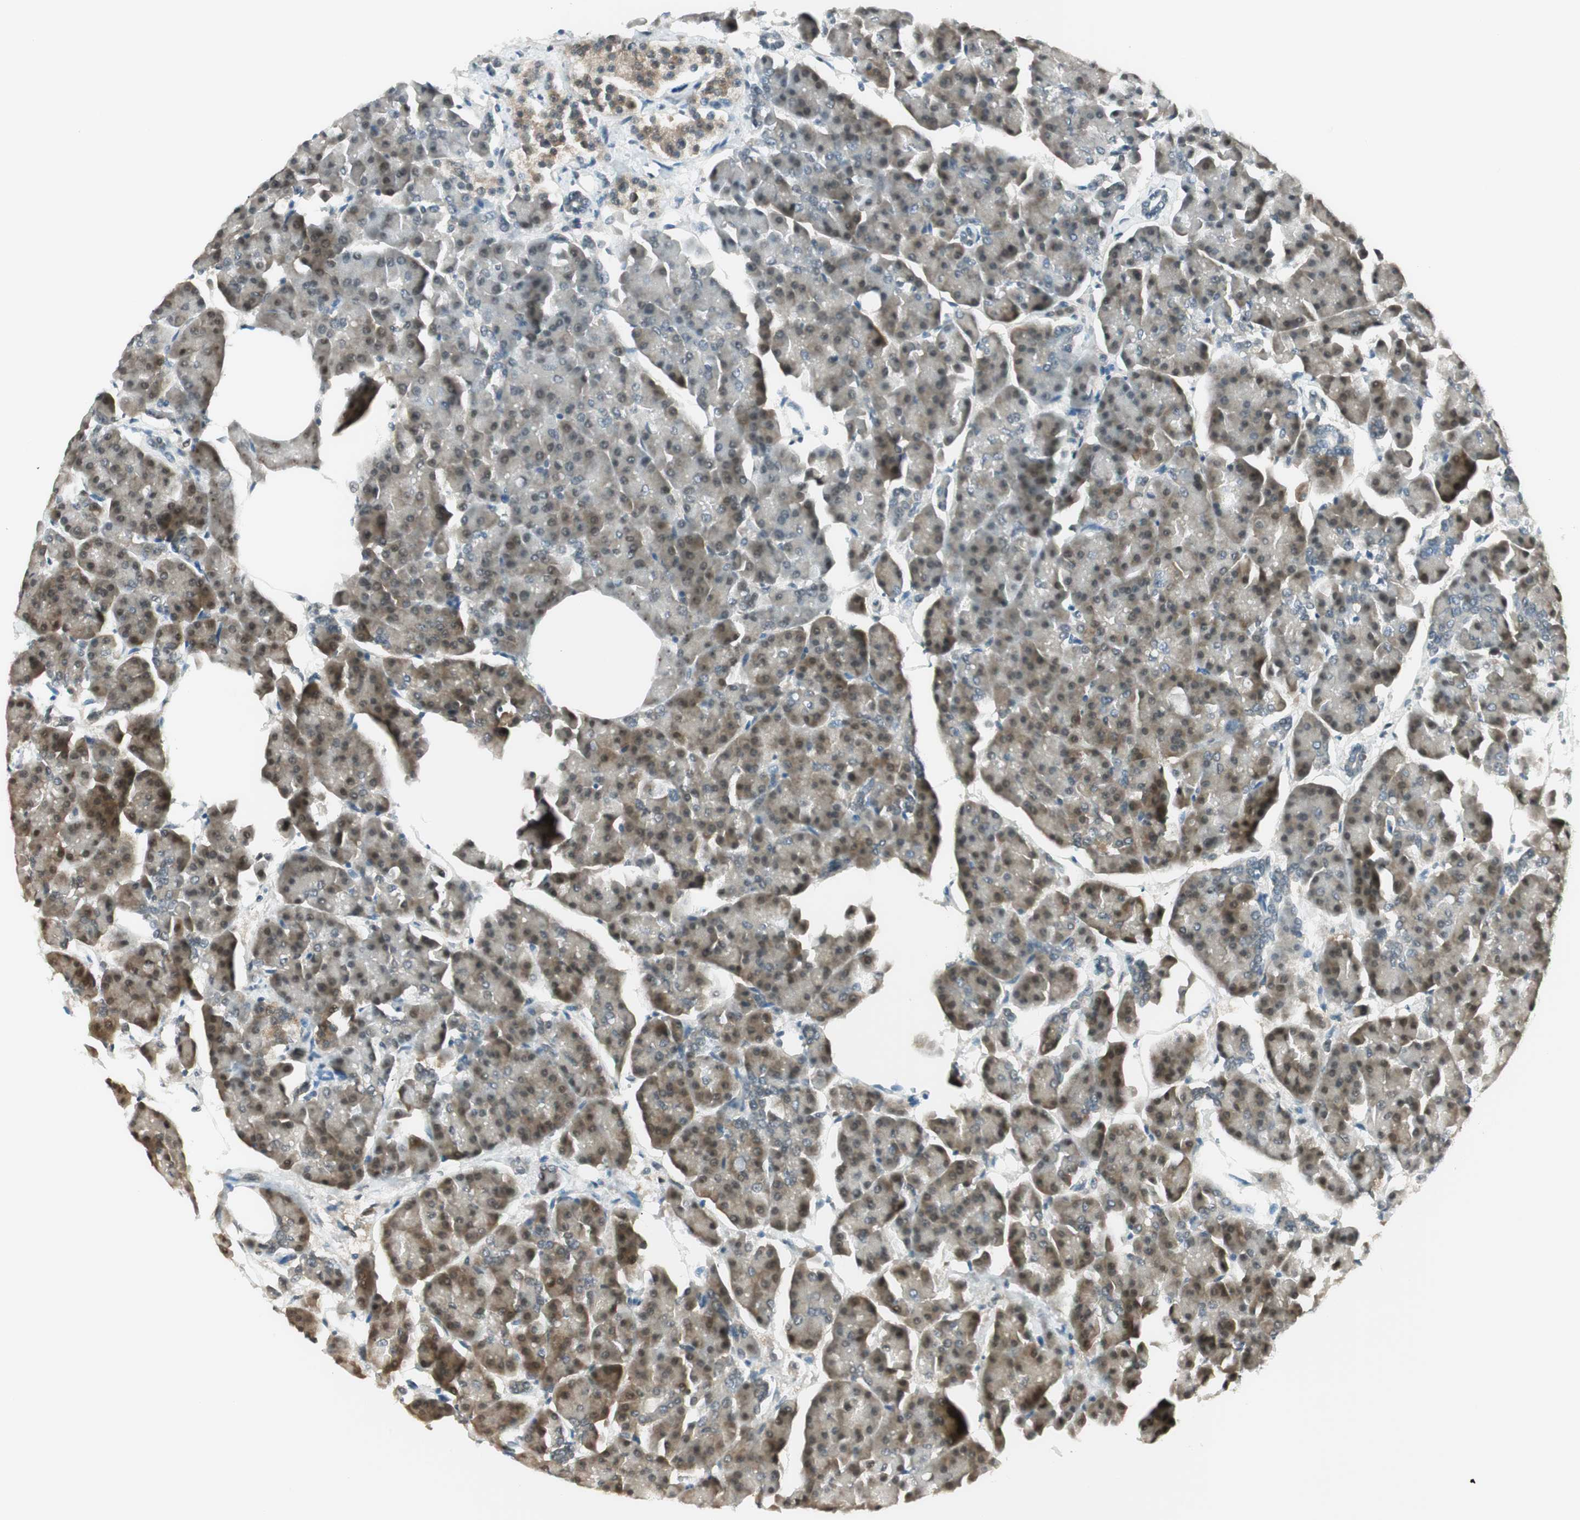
{"staining": {"intensity": "moderate", "quantity": ">75%", "location": "cytoplasmic/membranous,nuclear"}, "tissue": "pancreas", "cell_type": "Exocrine glandular cells", "image_type": "normal", "snomed": [{"axis": "morphology", "description": "Normal tissue, NOS"}, {"axis": "topography", "description": "Pancreas"}], "caption": "Brown immunohistochemical staining in unremarkable pancreas reveals moderate cytoplasmic/membranous,nuclear staining in about >75% of exocrine glandular cells.", "gene": "IPO5", "patient": {"sex": "female", "age": 70}}